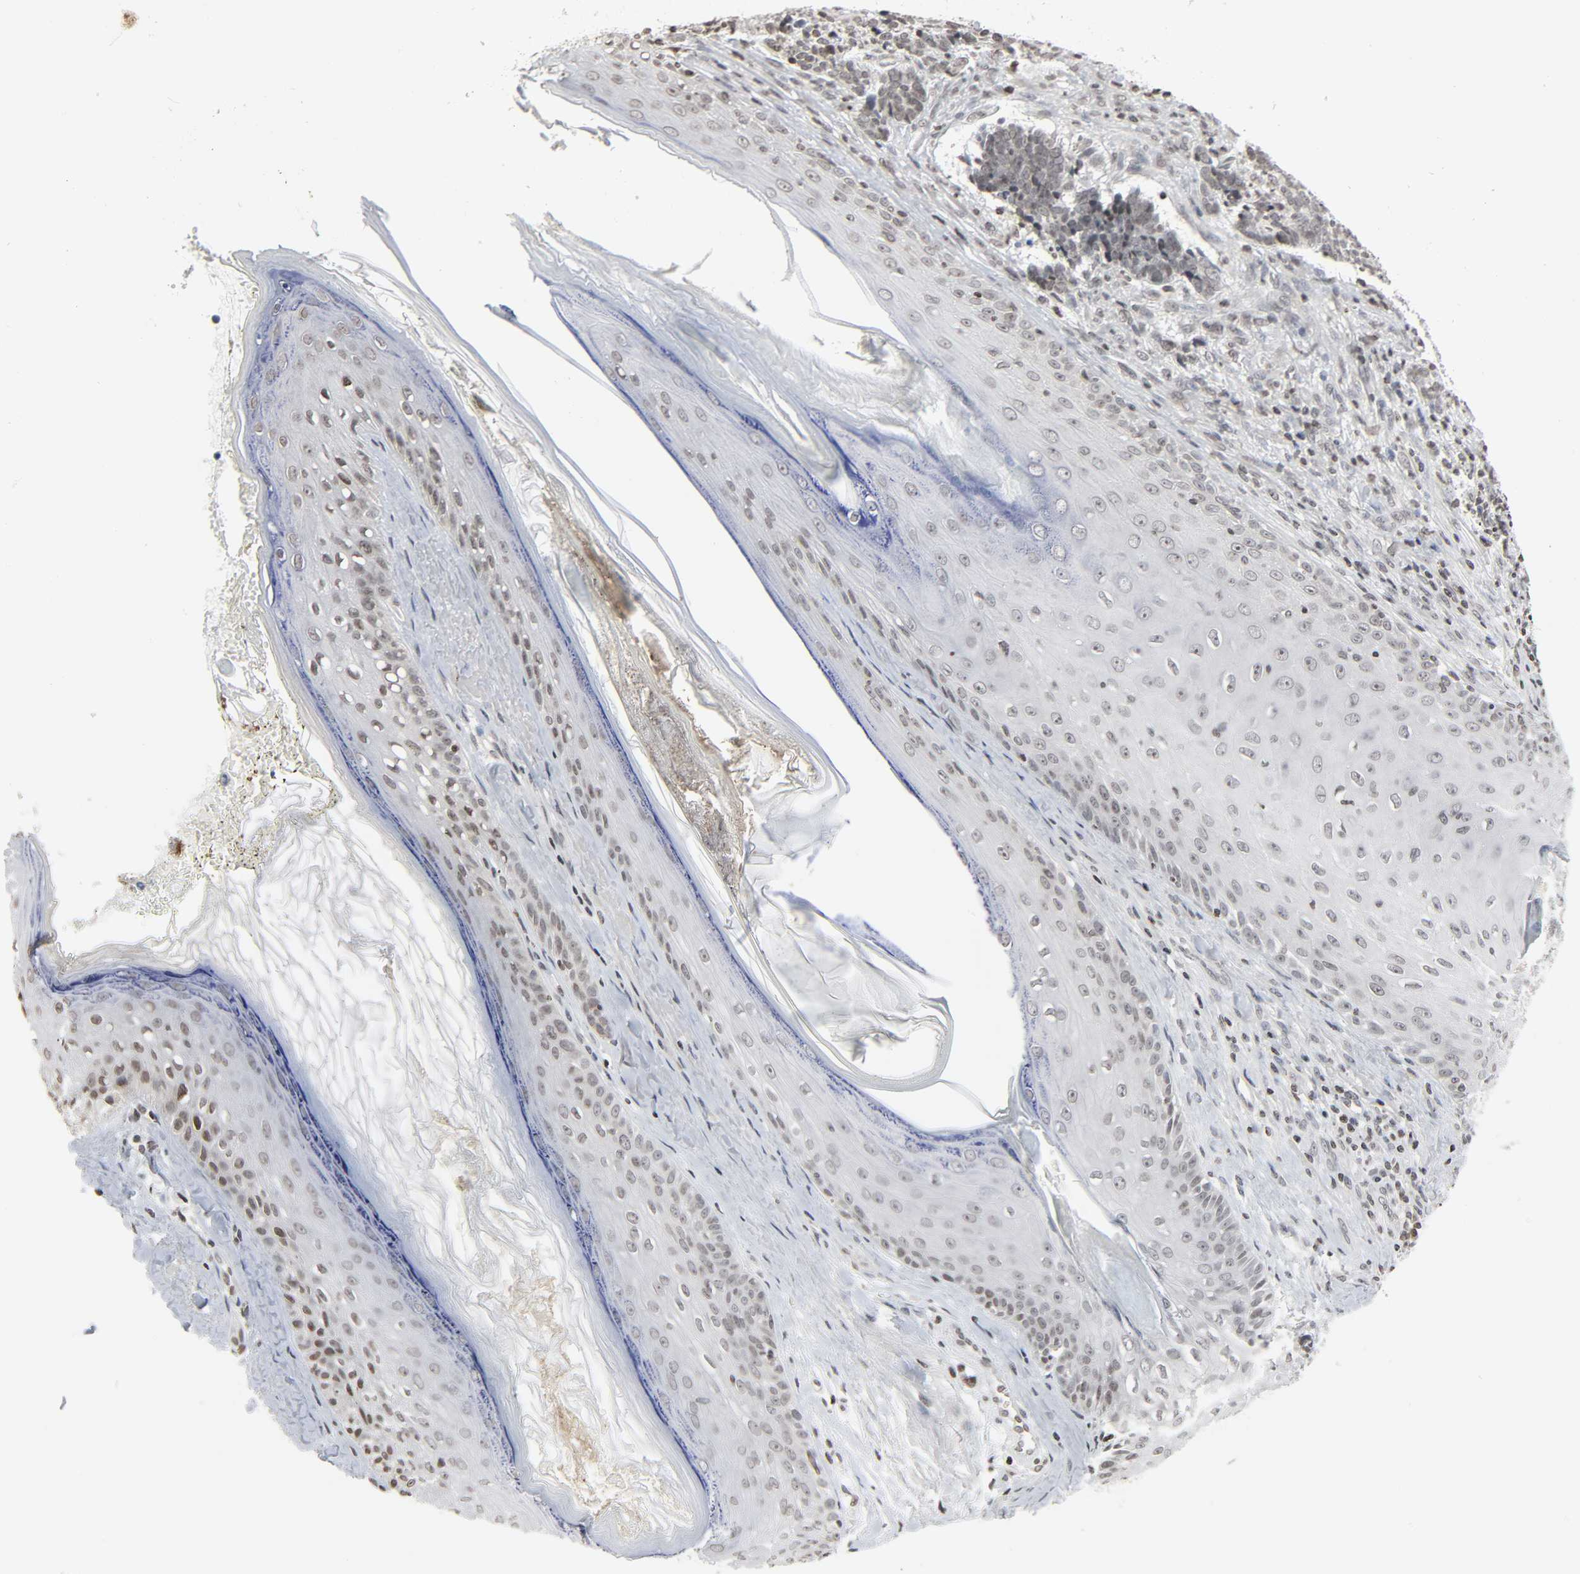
{"staining": {"intensity": "weak", "quantity": ">75%", "location": "nuclear"}, "tissue": "skin cancer", "cell_type": "Tumor cells", "image_type": "cancer", "snomed": [{"axis": "morphology", "description": "Basal cell carcinoma"}, {"axis": "topography", "description": "Skin"}], "caption": "Protein staining shows weak nuclear positivity in about >75% of tumor cells in skin cancer. (Brightfield microscopy of DAB IHC at high magnification).", "gene": "ELAVL1", "patient": {"sex": "male", "age": 84}}